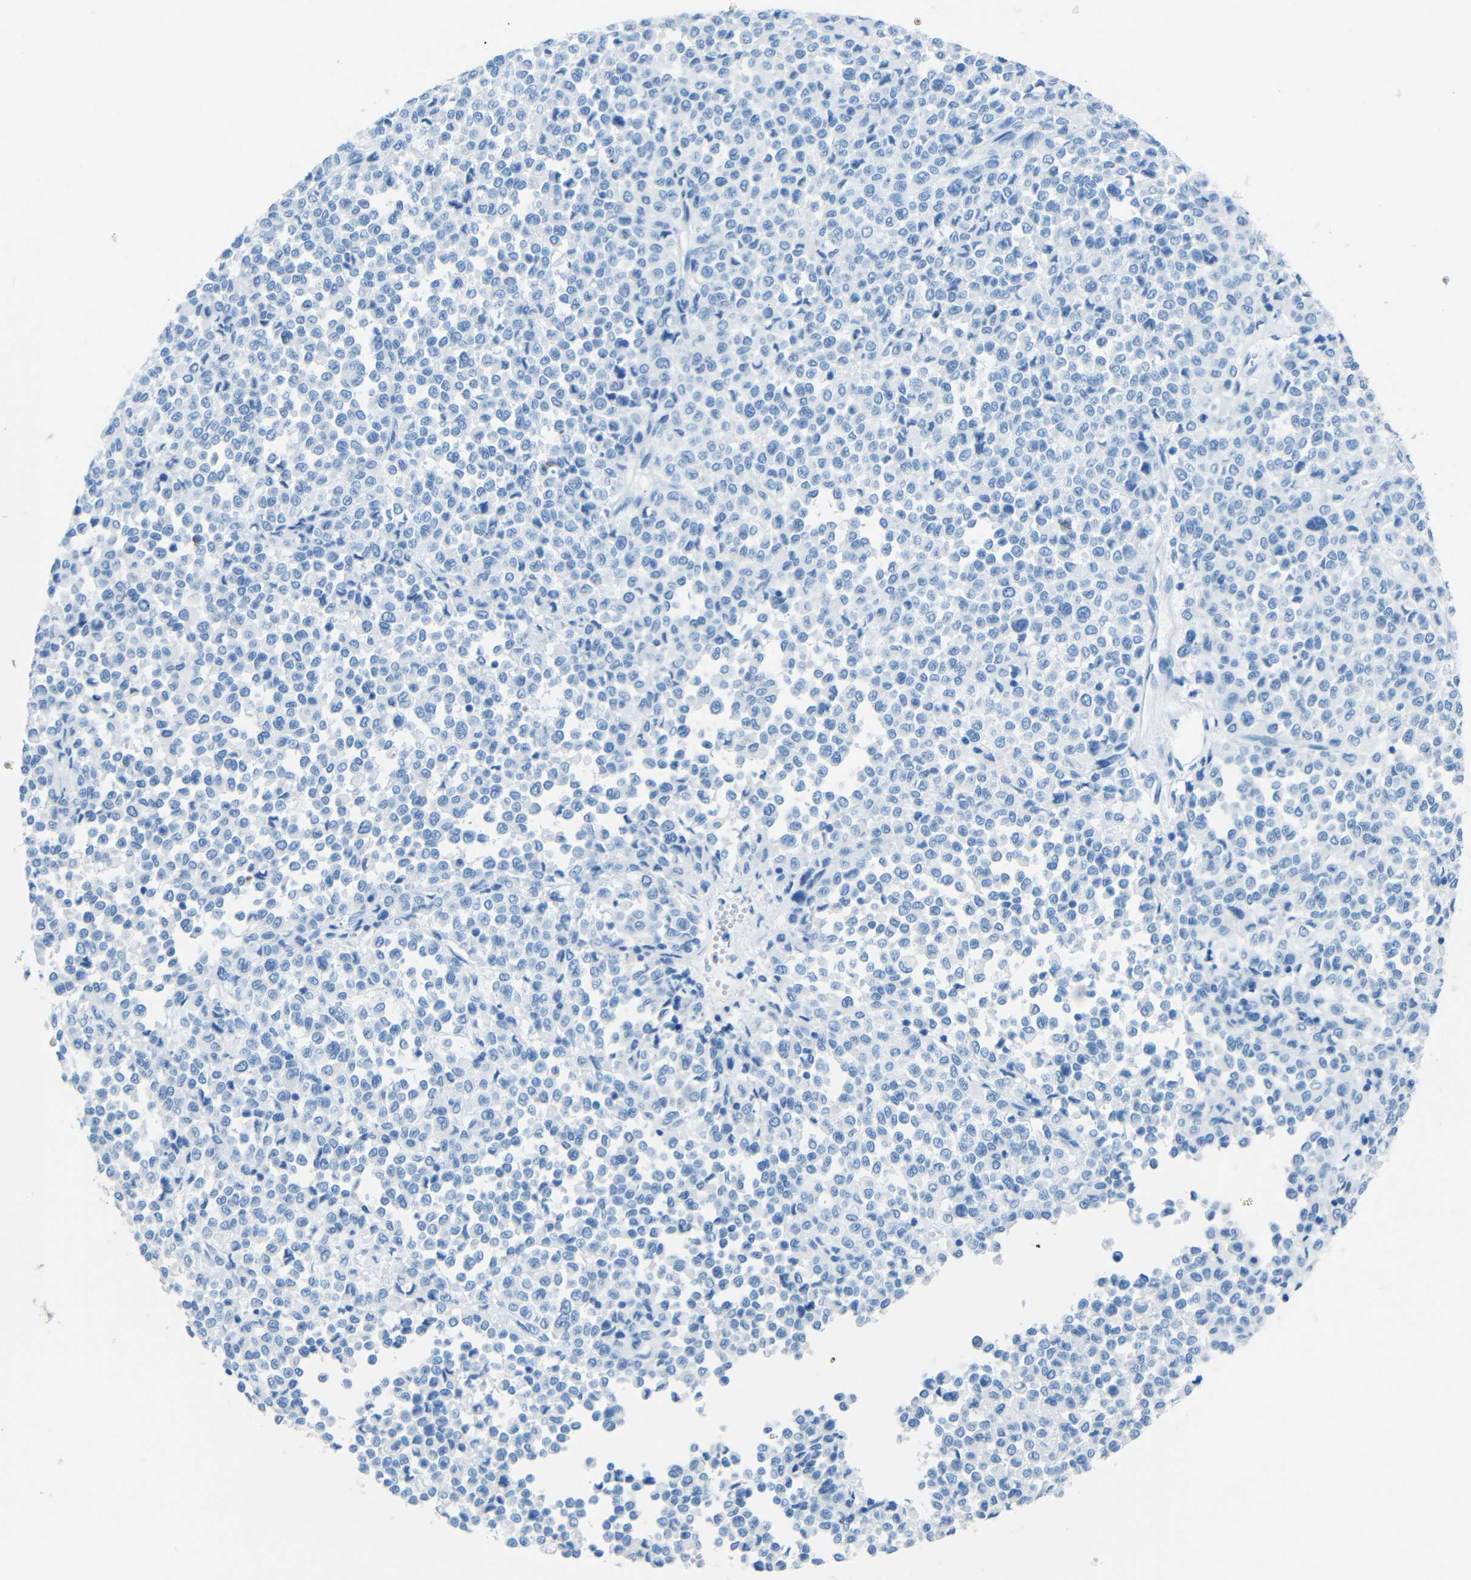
{"staining": {"intensity": "negative", "quantity": "none", "location": "none"}, "tissue": "melanoma", "cell_type": "Tumor cells", "image_type": "cancer", "snomed": [{"axis": "morphology", "description": "Malignant melanoma, Metastatic site"}, {"axis": "topography", "description": "Pancreas"}], "caption": "The IHC histopathology image has no significant positivity in tumor cells of melanoma tissue.", "gene": "TUBB4B", "patient": {"sex": "female", "age": 30}}